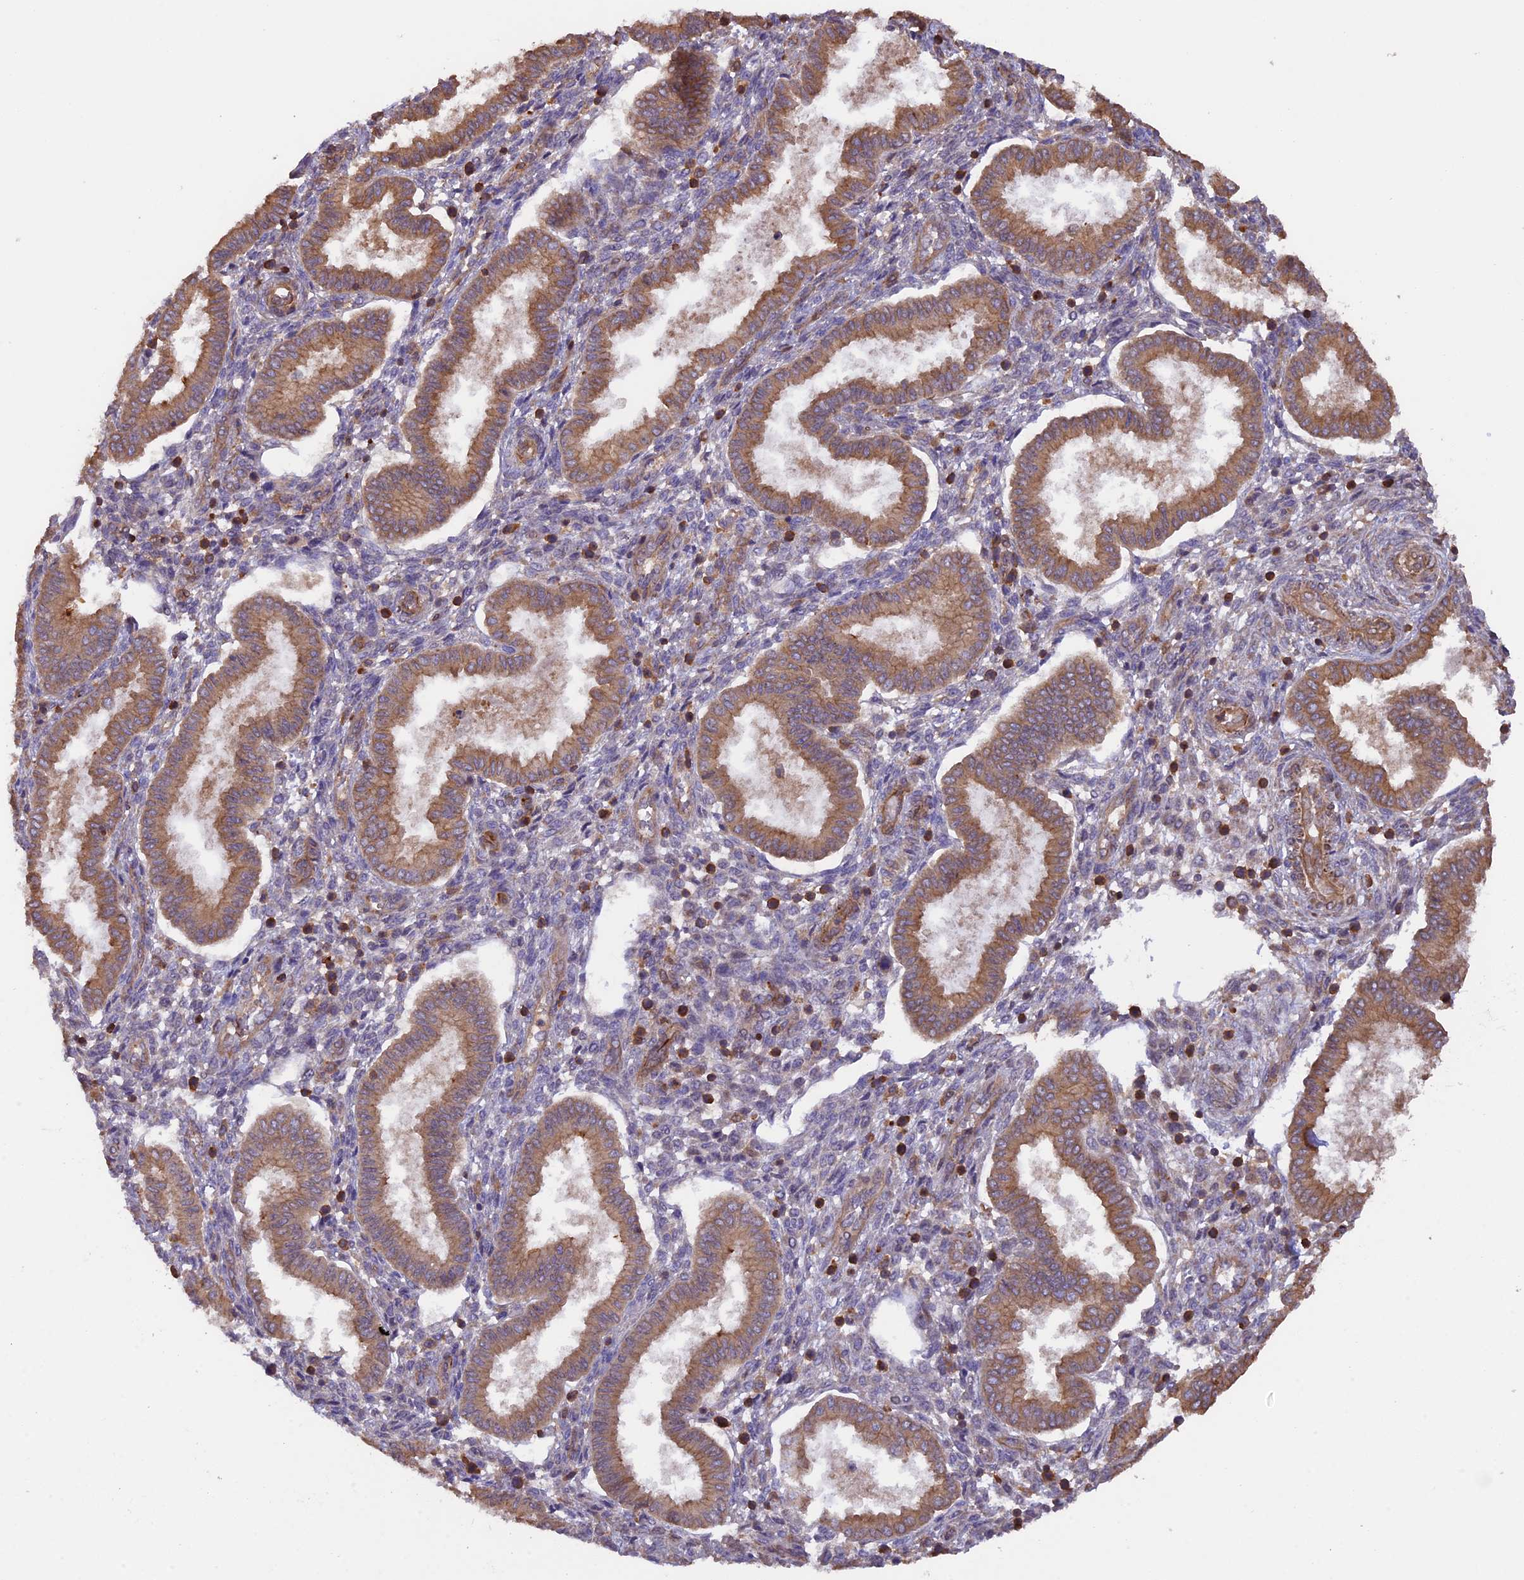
{"staining": {"intensity": "moderate", "quantity": "25%-75%", "location": "cytoplasmic/membranous"}, "tissue": "endometrium", "cell_type": "Cells in endometrial stroma", "image_type": "normal", "snomed": [{"axis": "morphology", "description": "Normal tissue, NOS"}, {"axis": "topography", "description": "Endometrium"}], "caption": "Protein staining demonstrates moderate cytoplasmic/membranous positivity in approximately 25%-75% of cells in endometrial stroma in normal endometrium. Nuclei are stained in blue.", "gene": "GAS8", "patient": {"sex": "female", "age": 24}}